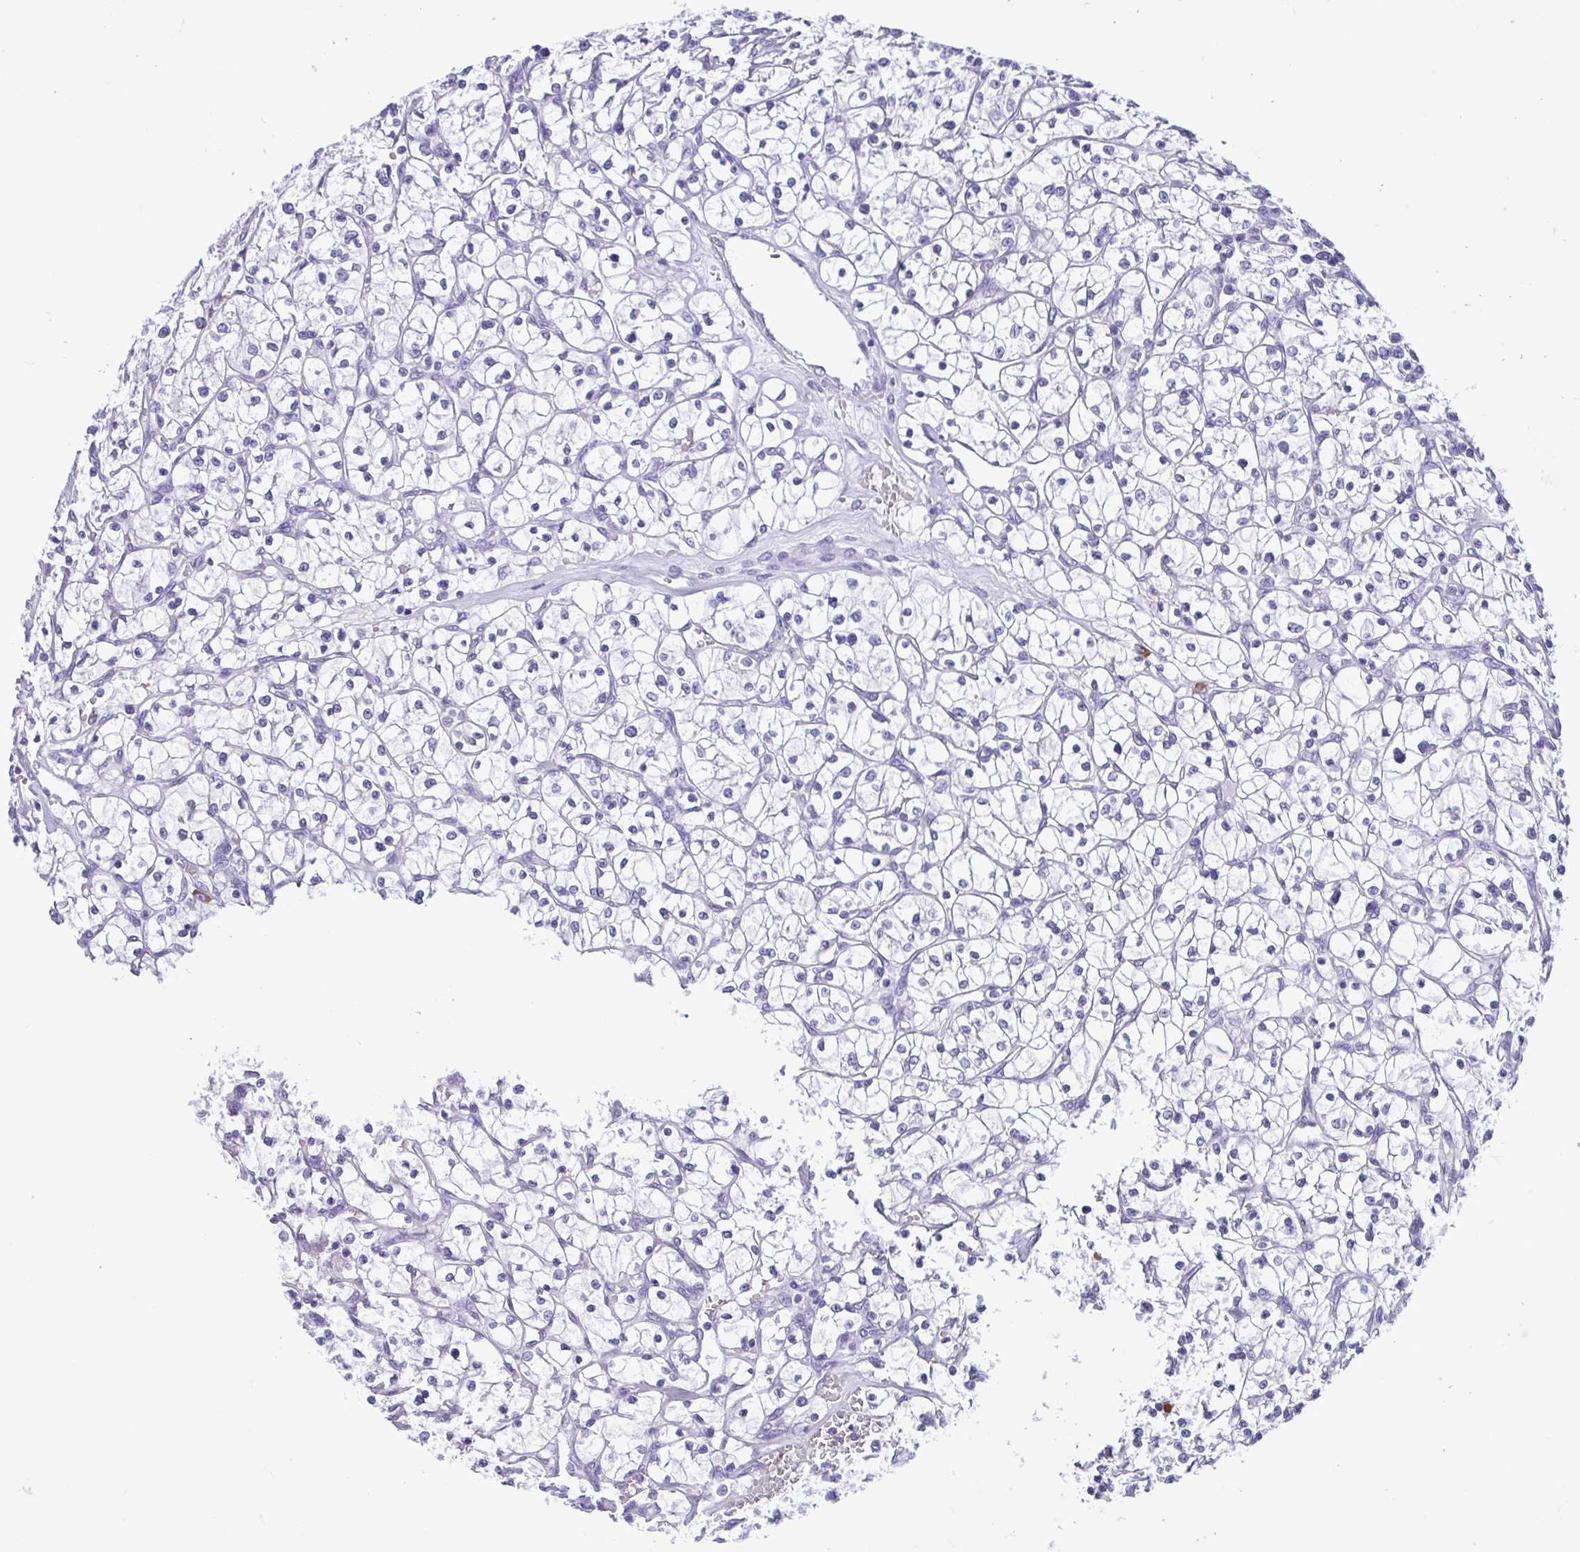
{"staining": {"intensity": "negative", "quantity": "none", "location": "none"}, "tissue": "renal cancer", "cell_type": "Tumor cells", "image_type": "cancer", "snomed": [{"axis": "morphology", "description": "Adenocarcinoma, NOS"}, {"axis": "topography", "description": "Kidney"}], "caption": "DAB (3,3'-diaminobenzidine) immunohistochemical staining of adenocarcinoma (renal) reveals no significant positivity in tumor cells.", "gene": "SPATA16", "patient": {"sex": "female", "age": 64}}